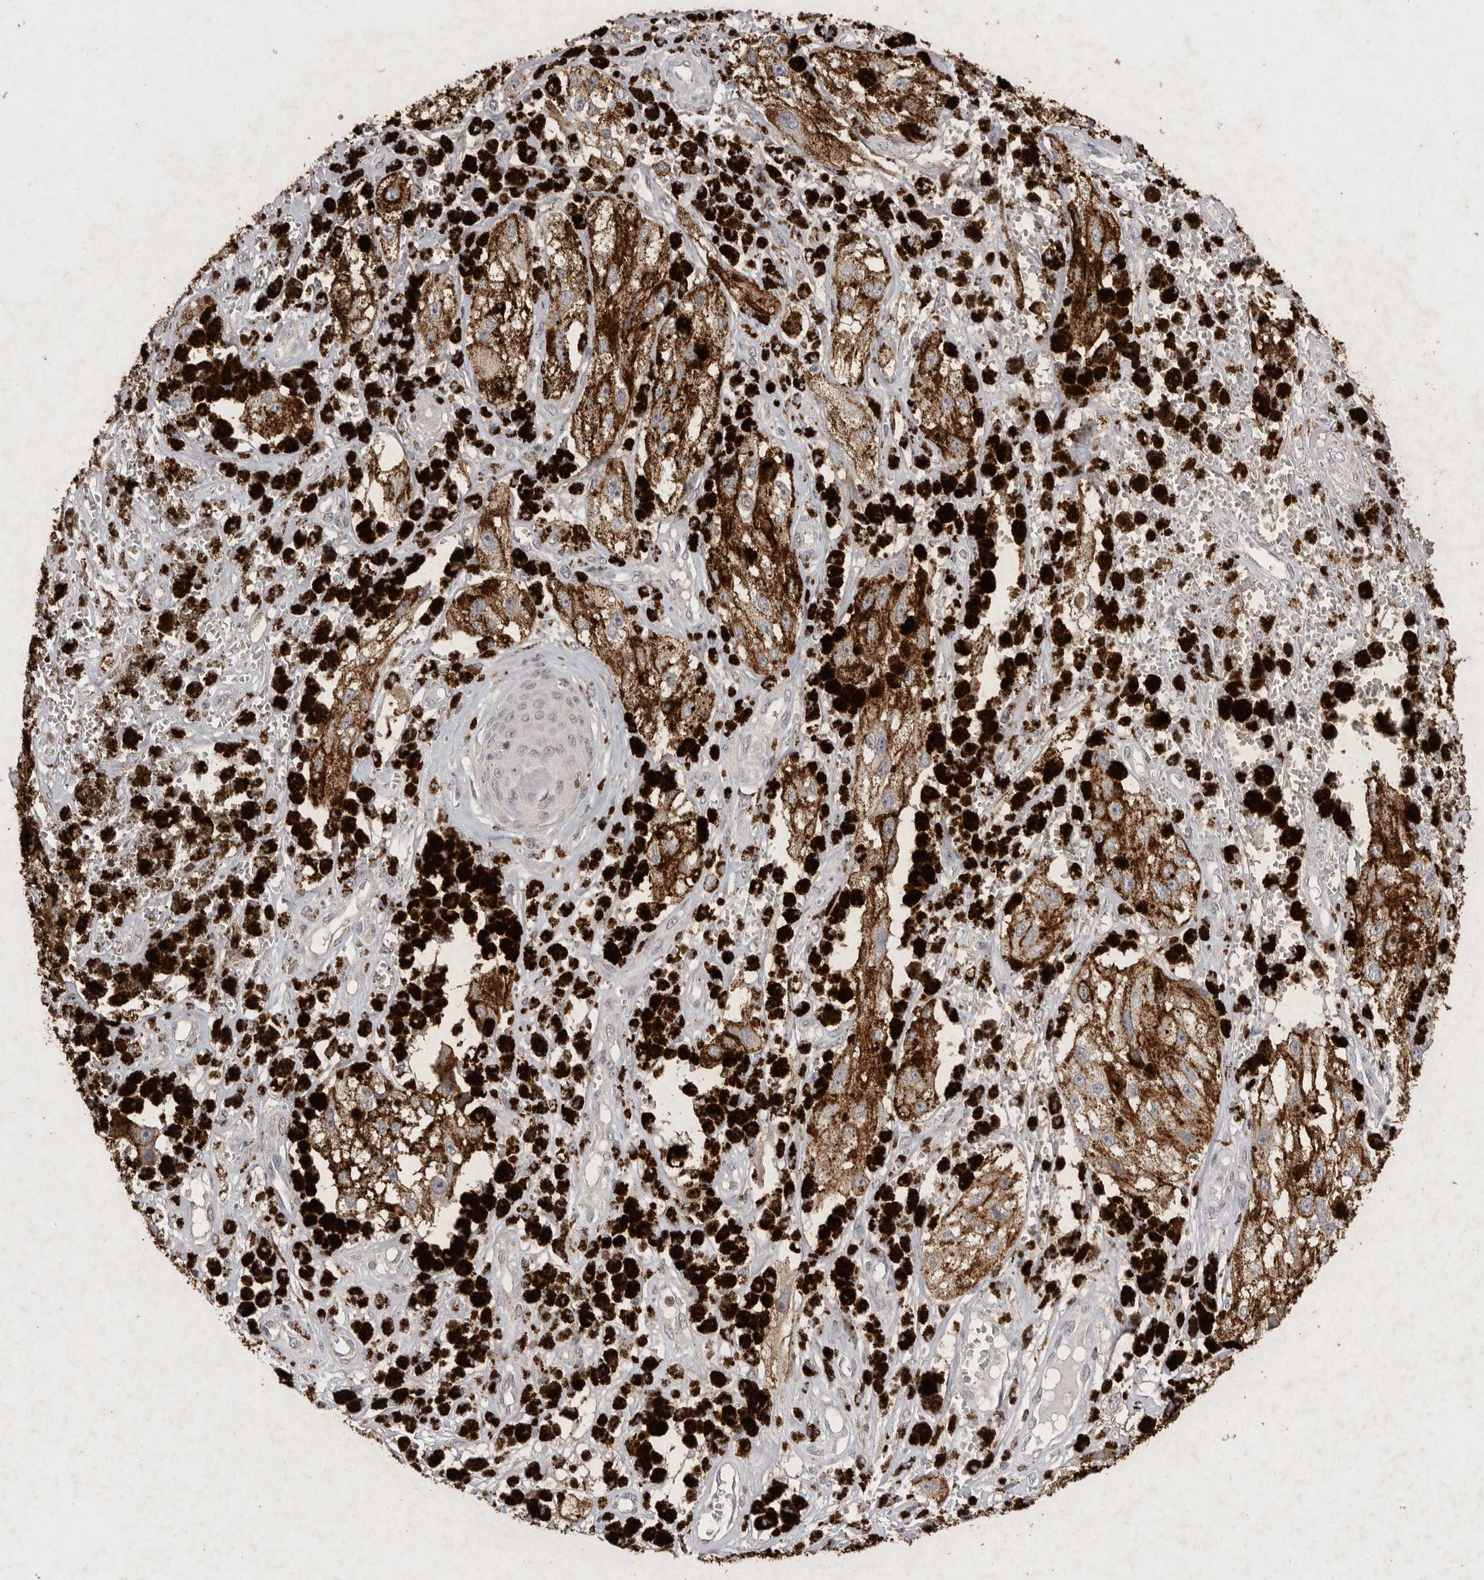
{"staining": {"intensity": "negative", "quantity": "none", "location": "none"}, "tissue": "melanoma", "cell_type": "Tumor cells", "image_type": "cancer", "snomed": [{"axis": "morphology", "description": "Malignant melanoma, NOS"}, {"axis": "topography", "description": "Skin"}], "caption": "Tumor cells are negative for protein expression in human malignant melanoma.", "gene": "APLNR", "patient": {"sex": "male", "age": 88}}